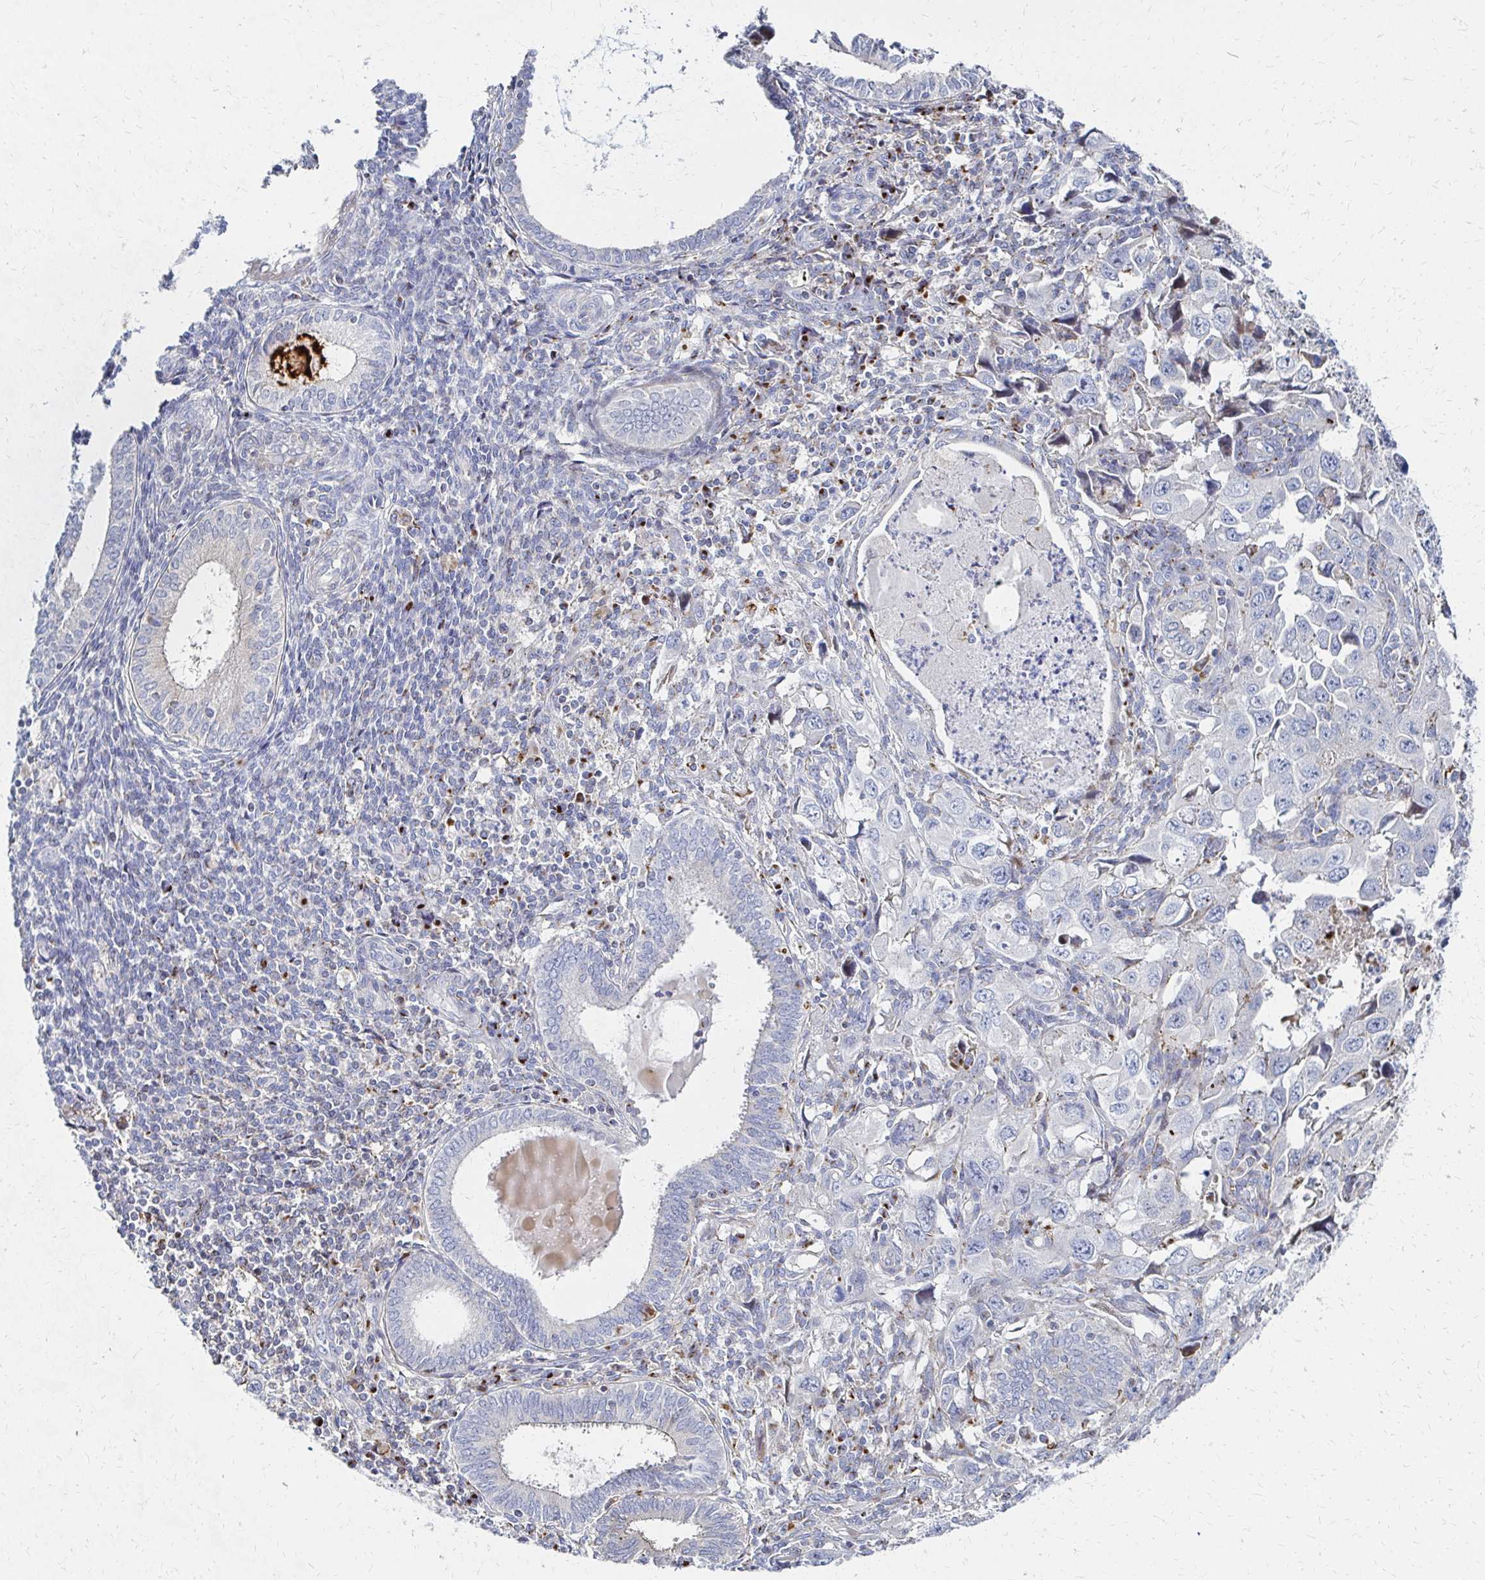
{"staining": {"intensity": "negative", "quantity": "none", "location": "none"}, "tissue": "endometrial cancer", "cell_type": "Tumor cells", "image_type": "cancer", "snomed": [{"axis": "morphology", "description": "Adenocarcinoma, NOS"}, {"axis": "topography", "description": "Uterus"}], "caption": "This is a histopathology image of IHC staining of adenocarcinoma (endometrial), which shows no staining in tumor cells.", "gene": "MAN1A1", "patient": {"sex": "female", "age": 62}}